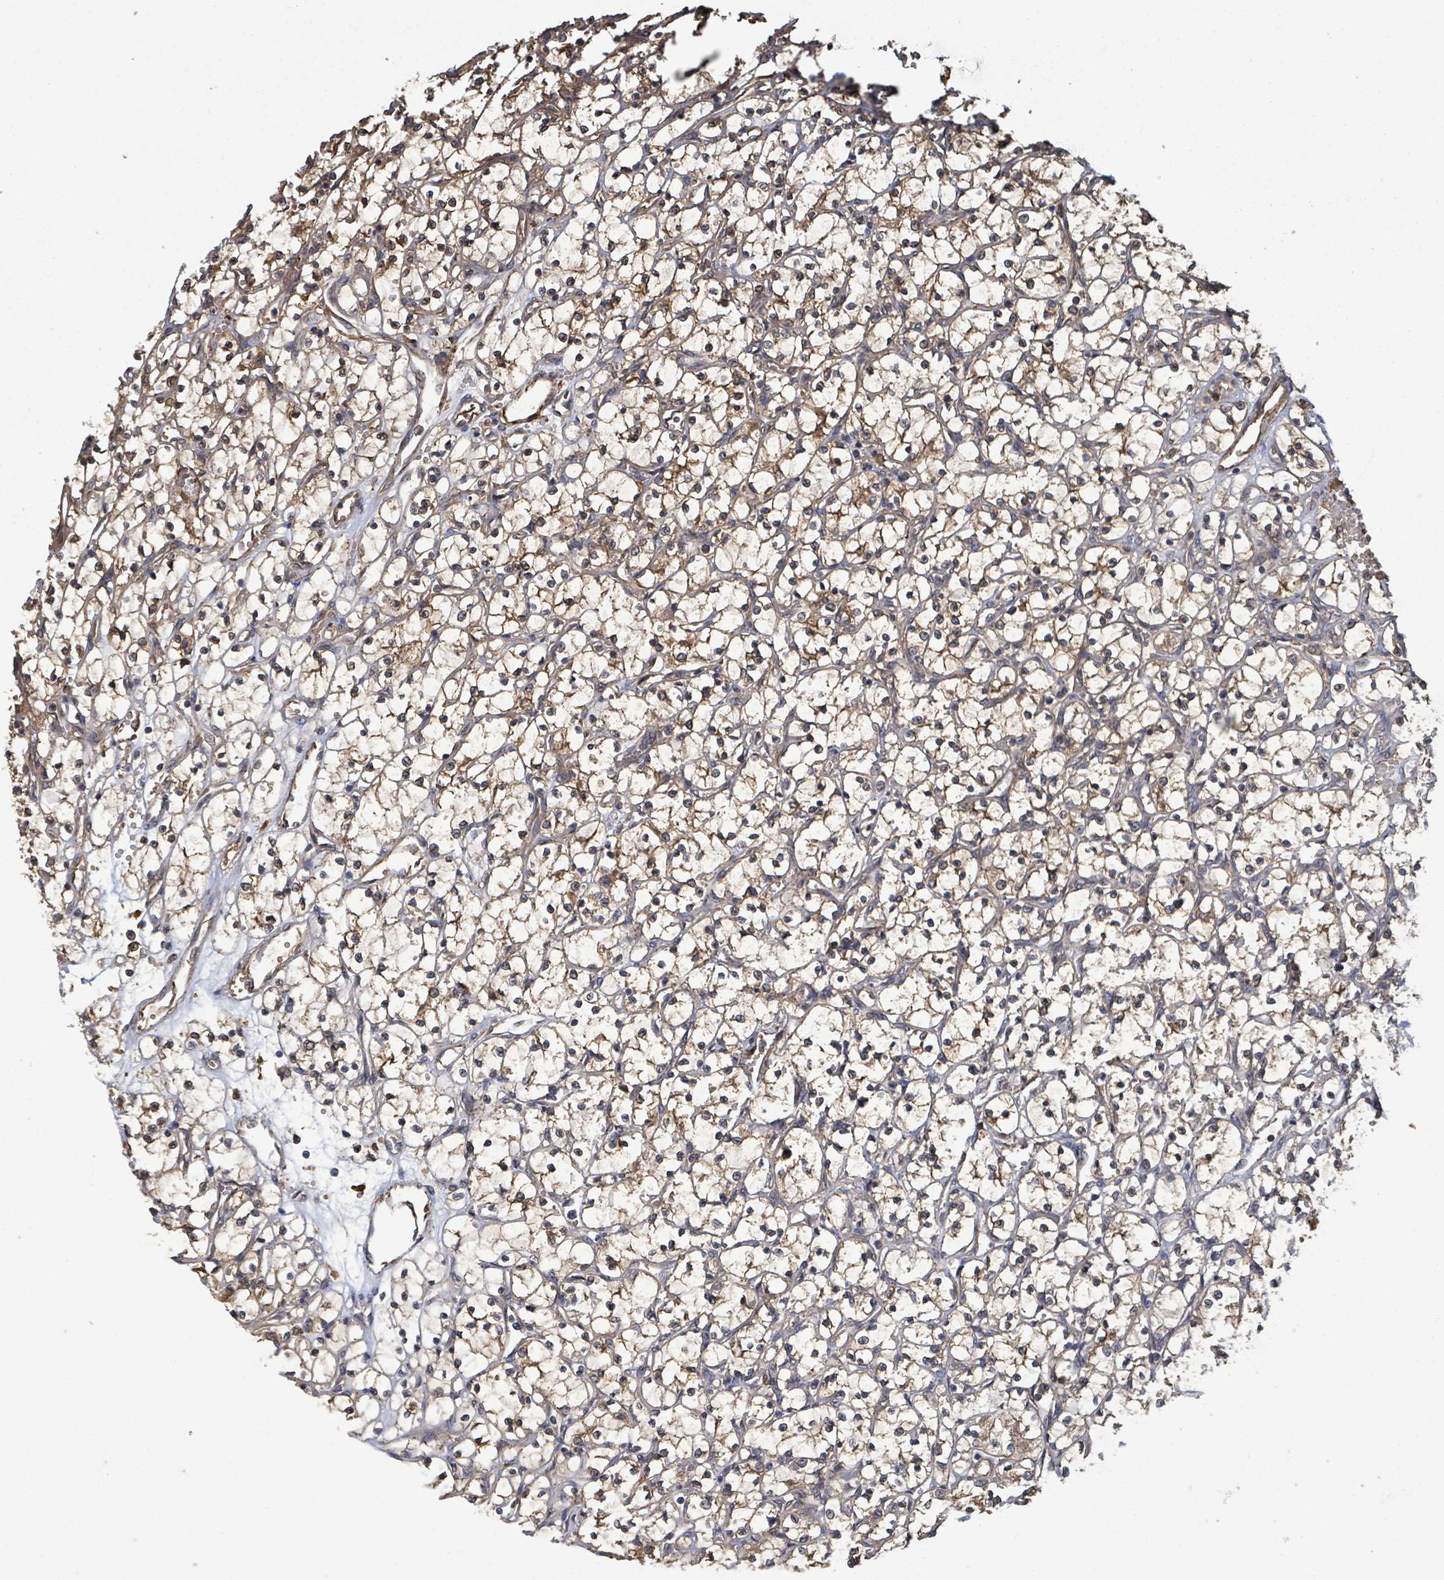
{"staining": {"intensity": "weak", "quantity": "<25%", "location": "cytoplasmic/membranous"}, "tissue": "renal cancer", "cell_type": "Tumor cells", "image_type": "cancer", "snomed": [{"axis": "morphology", "description": "Adenocarcinoma, NOS"}, {"axis": "topography", "description": "Kidney"}], "caption": "High magnification brightfield microscopy of adenocarcinoma (renal) stained with DAB (brown) and counterstained with hematoxylin (blue): tumor cells show no significant staining.", "gene": "MAP3K6", "patient": {"sex": "female", "age": 69}}